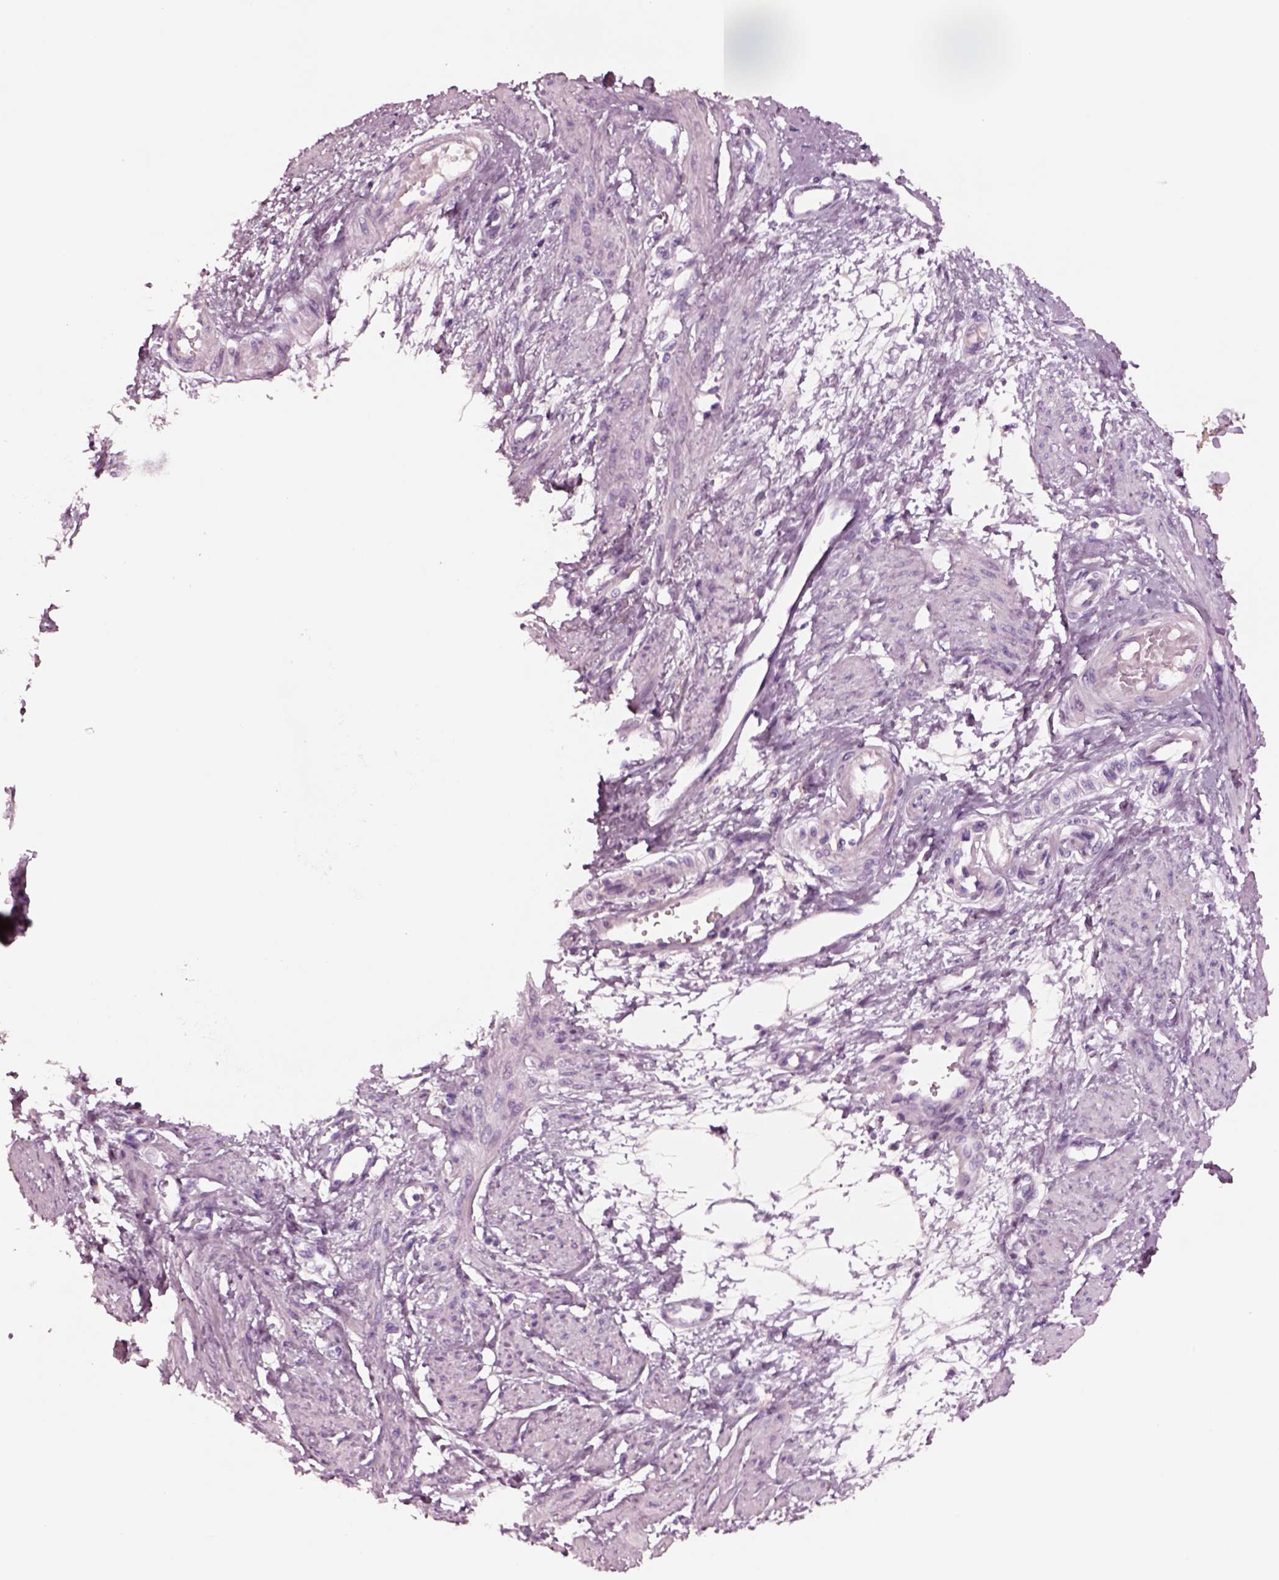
{"staining": {"intensity": "negative", "quantity": "none", "location": "none"}, "tissue": "smooth muscle", "cell_type": "Smooth muscle cells", "image_type": "normal", "snomed": [{"axis": "morphology", "description": "Normal tissue, NOS"}, {"axis": "topography", "description": "Smooth muscle"}, {"axis": "topography", "description": "Uterus"}], "caption": "There is no significant positivity in smooth muscle cells of smooth muscle.", "gene": "NMRK2", "patient": {"sex": "female", "age": 39}}